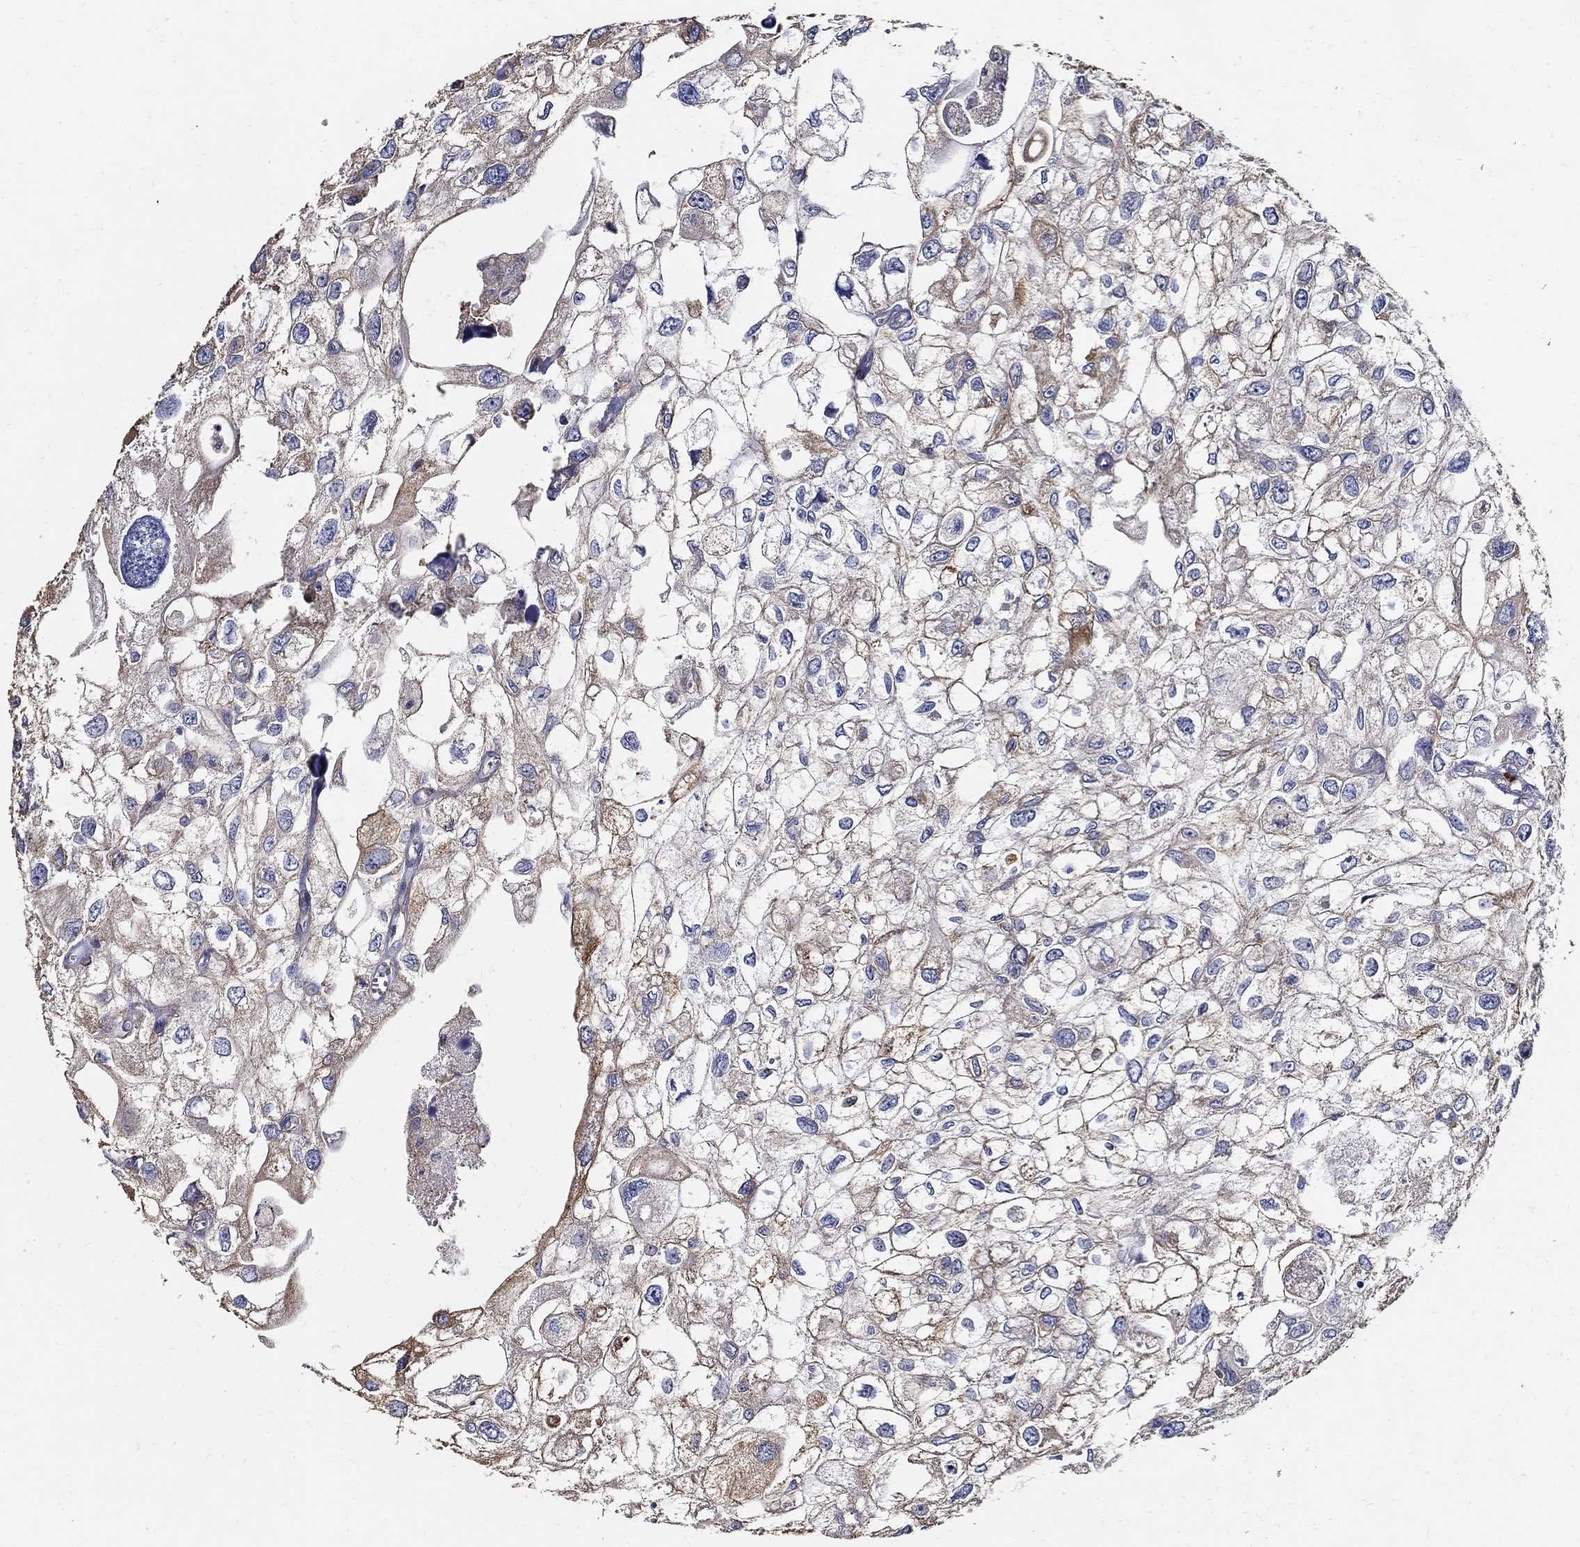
{"staining": {"intensity": "moderate", "quantity": "25%-75%", "location": "cytoplasmic/membranous"}, "tissue": "urothelial cancer", "cell_type": "Tumor cells", "image_type": "cancer", "snomed": [{"axis": "morphology", "description": "Urothelial carcinoma, High grade"}, {"axis": "topography", "description": "Urinary bladder"}], "caption": "High-grade urothelial carcinoma tissue displays moderate cytoplasmic/membranous staining in about 25%-75% of tumor cells, visualized by immunohistochemistry. (DAB (3,3'-diaminobenzidine) IHC with brightfield microscopy, high magnification).", "gene": "EMILIN3", "patient": {"sex": "male", "age": 59}}